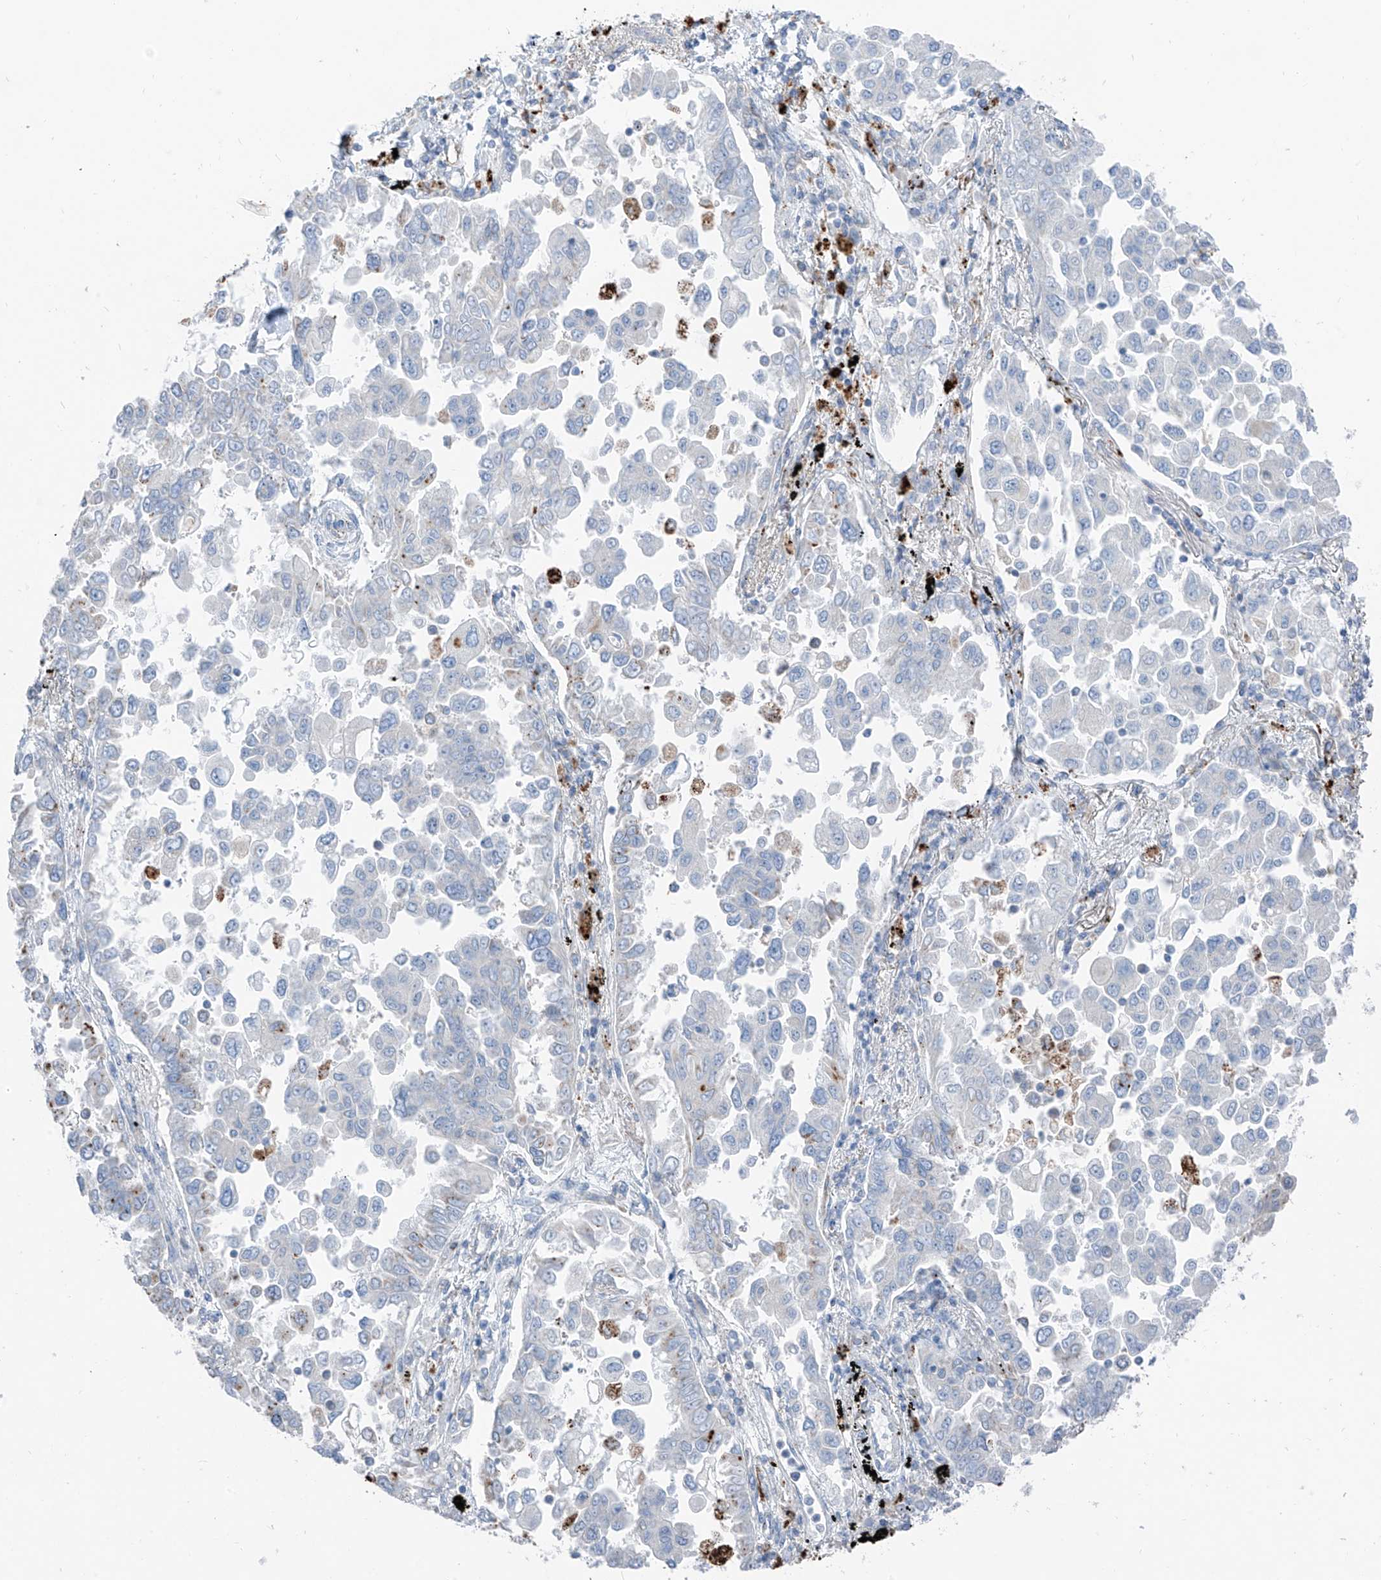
{"staining": {"intensity": "weak", "quantity": "<25%", "location": "cytoplasmic/membranous"}, "tissue": "lung cancer", "cell_type": "Tumor cells", "image_type": "cancer", "snomed": [{"axis": "morphology", "description": "Adenocarcinoma, NOS"}, {"axis": "topography", "description": "Lung"}], "caption": "Immunohistochemistry (IHC) of human lung cancer displays no expression in tumor cells.", "gene": "GPR137C", "patient": {"sex": "female", "age": 67}}